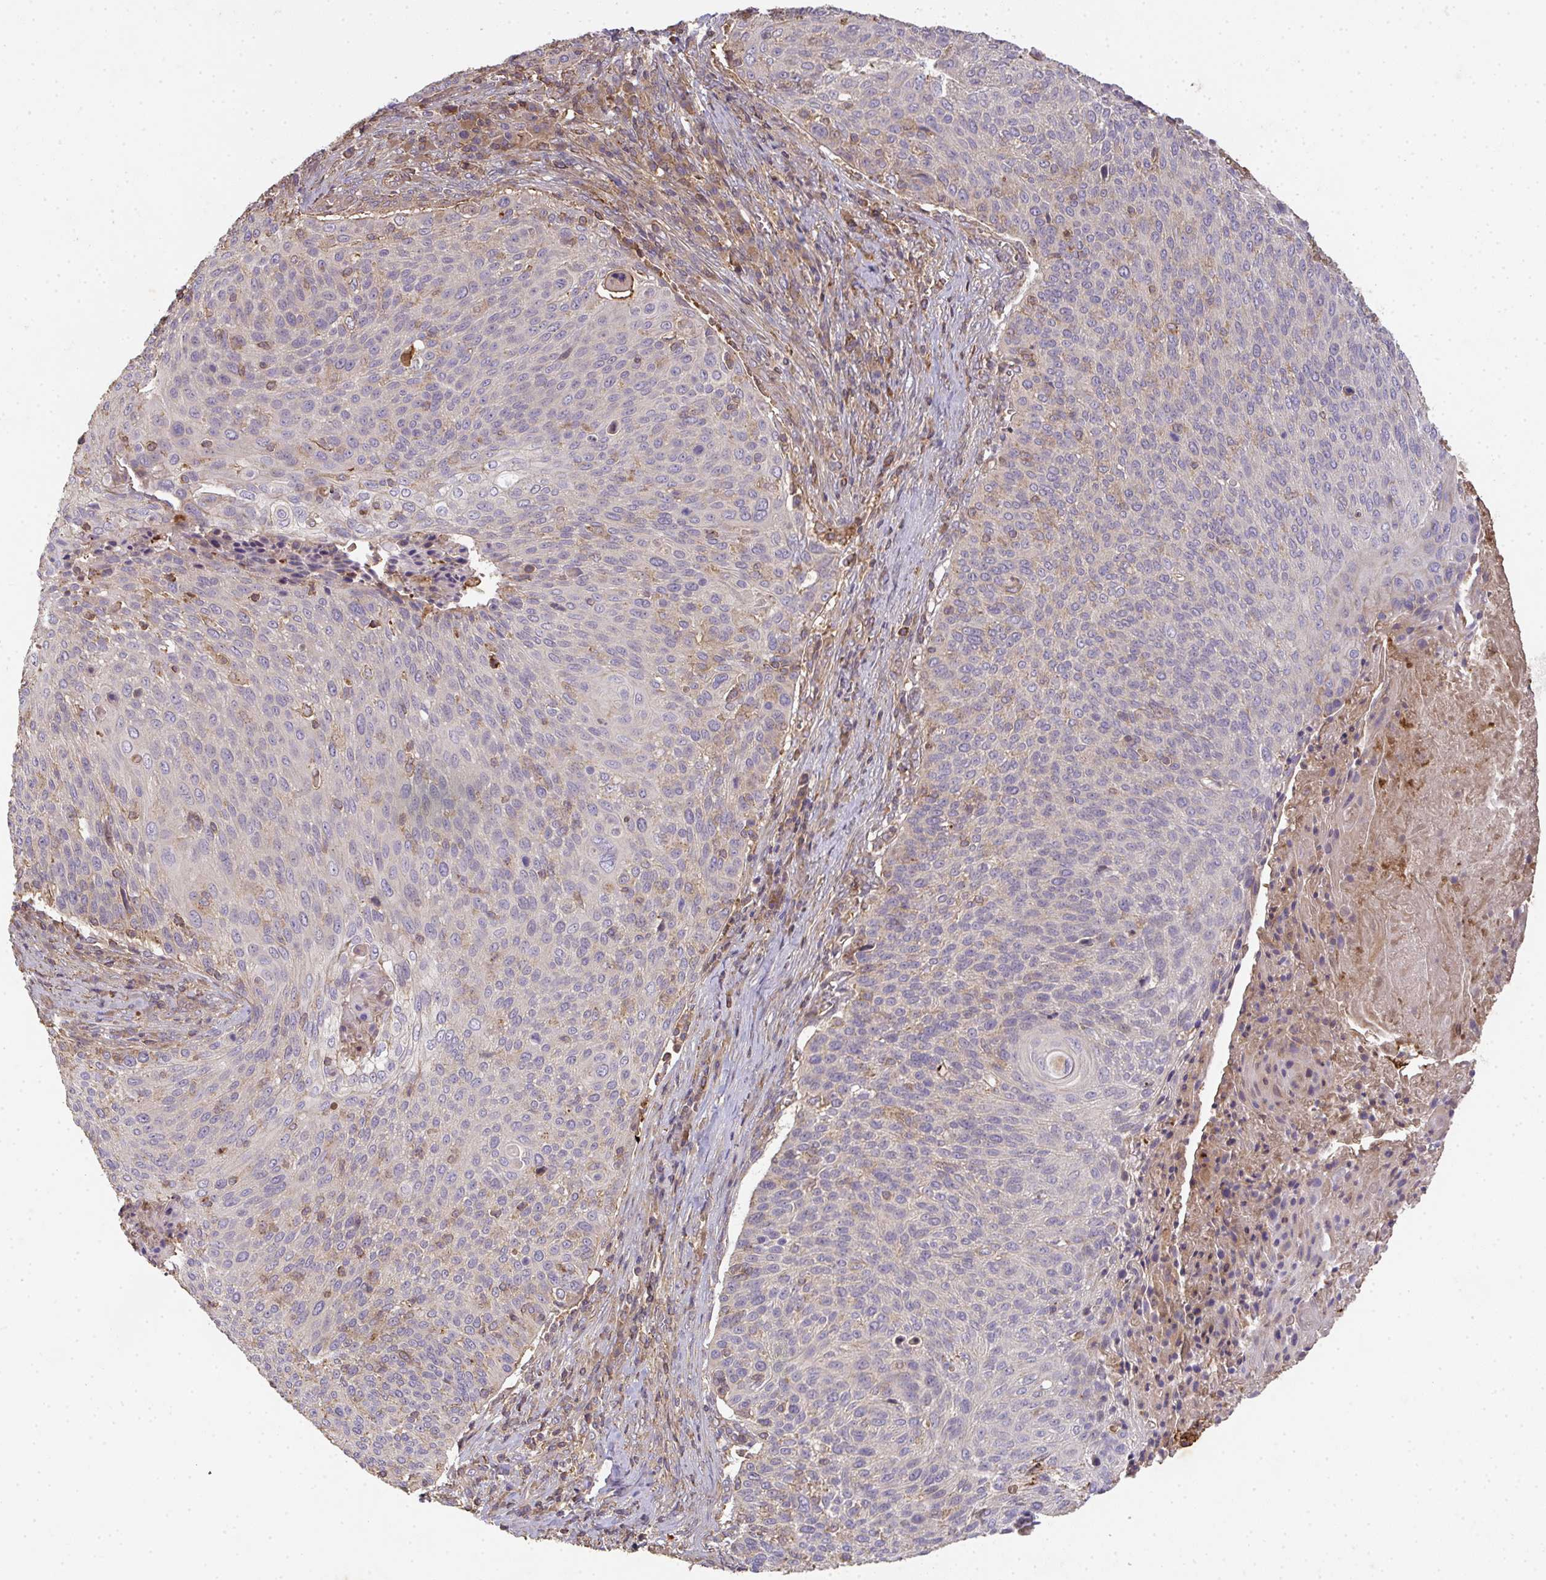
{"staining": {"intensity": "negative", "quantity": "none", "location": "none"}, "tissue": "cervical cancer", "cell_type": "Tumor cells", "image_type": "cancer", "snomed": [{"axis": "morphology", "description": "Squamous cell carcinoma, NOS"}, {"axis": "topography", "description": "Cervix"}], "caption": "Immunohistochemical staining of cervical squamous cell carcinoma exhibits no significant expression in tumor cells. (DAB (3,3'-diaminobenzidine) IHC visualized using brightfield microscopy, high magnification).", "gene": "TNMD", "patient": {"sex": "female", "age": 31}}